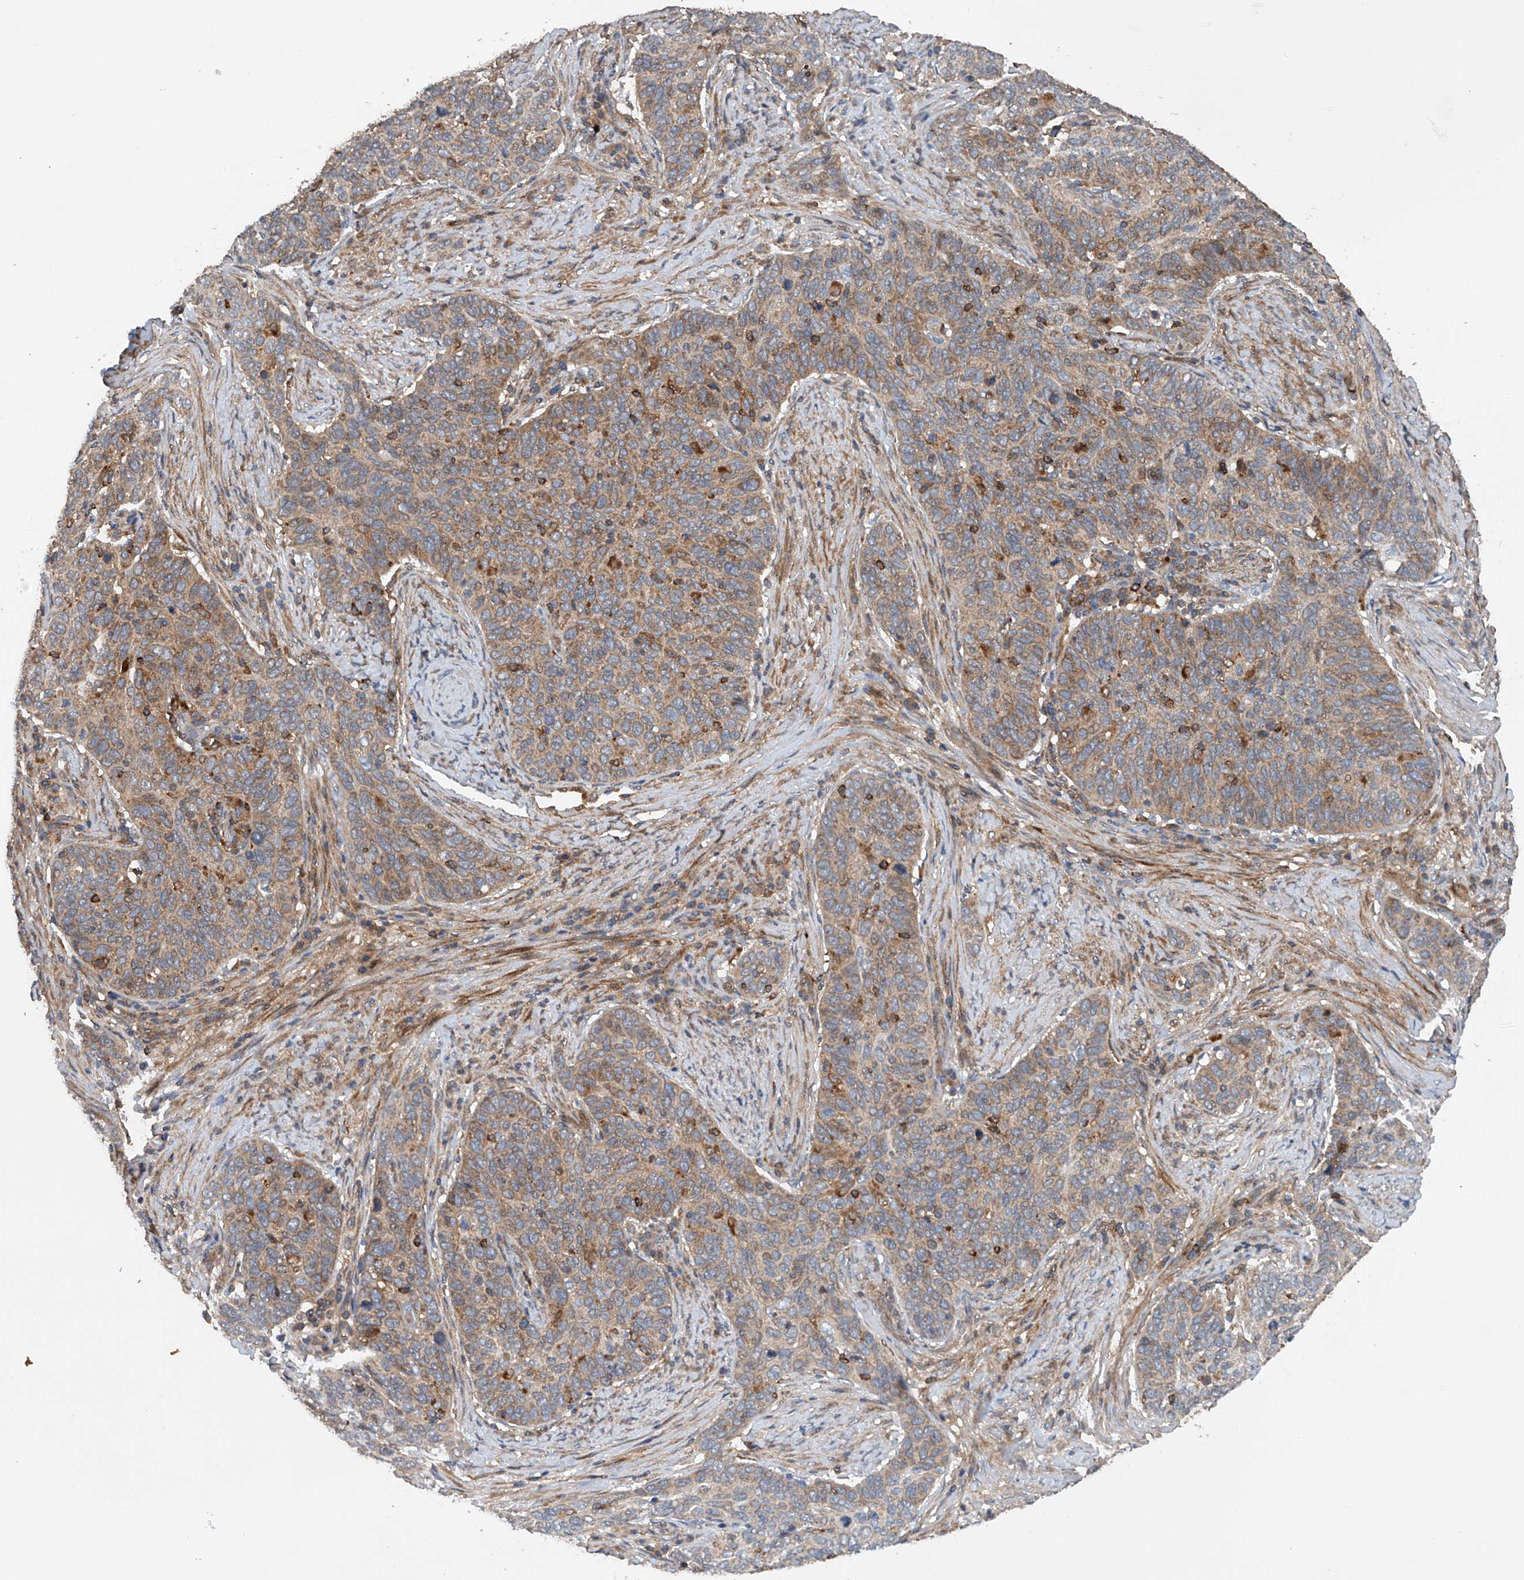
{"staining": {"intensity": "moderate", "quantity": ">75%", "location": "cytoplasmic/membranous"}, "tissue": "cervical cancer", "cell_type": "Tumor cells", "image_type": "cancer", "snomed": [{"axis": "morphology", "description": "Squamous cell carcinoma, NOS"}, {"axis": "topography", "description": "Cervix"}], "caption": "Immunohistochemistry photomicrograph of cervical cancer stained for a protein (brown), which demonstrates medium levels of moderate cytoplasmic/membranous expression in about >75% of tumor cells.", "gene": "CEP85L", "patient": {"sex": "female", "age": 60}}